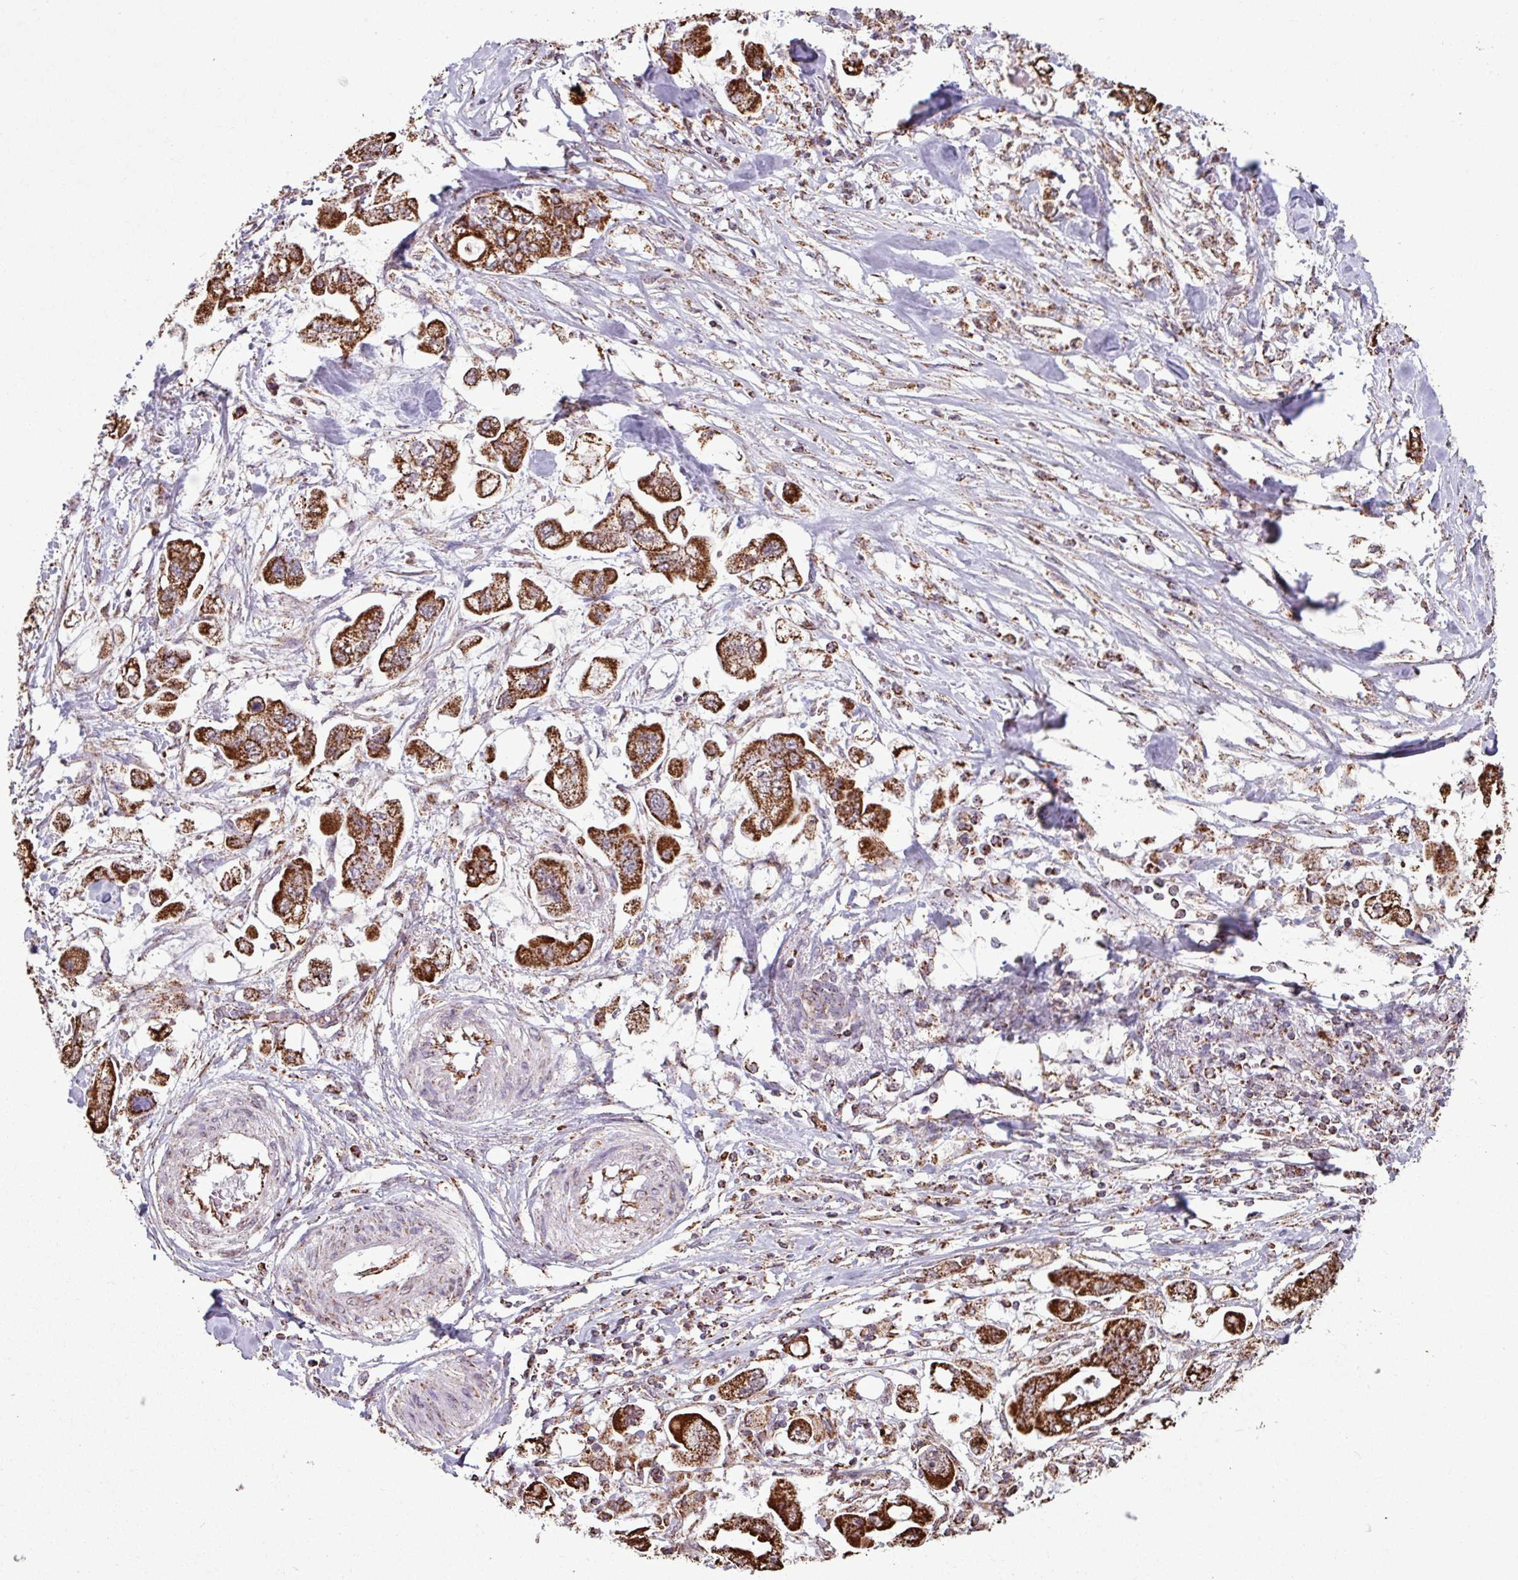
{"staining": {"intensity": "strong", "quantity": ">75%", "location": "cytoplasmic/membranous"}, "tissue": "stomach cancer", "cell_type": "Tumor cells", "image_type": "cancer", "snomed": [{"axis": "morphology", "description": "Adenocarcinoma, NOS"}, {"axis": "topography", "description": "Stomach"}], "caption": "Protein expression analysis of human stomach cancer (adenocarcinoma) reveals strong cytoplasmic/membranous positivity in about >75% of tumor cells. (DAB = brown stain, brightfield microscopy at high magnification).", "gene": "ALG8", "patient": {"sex": "male", "age": 62}}